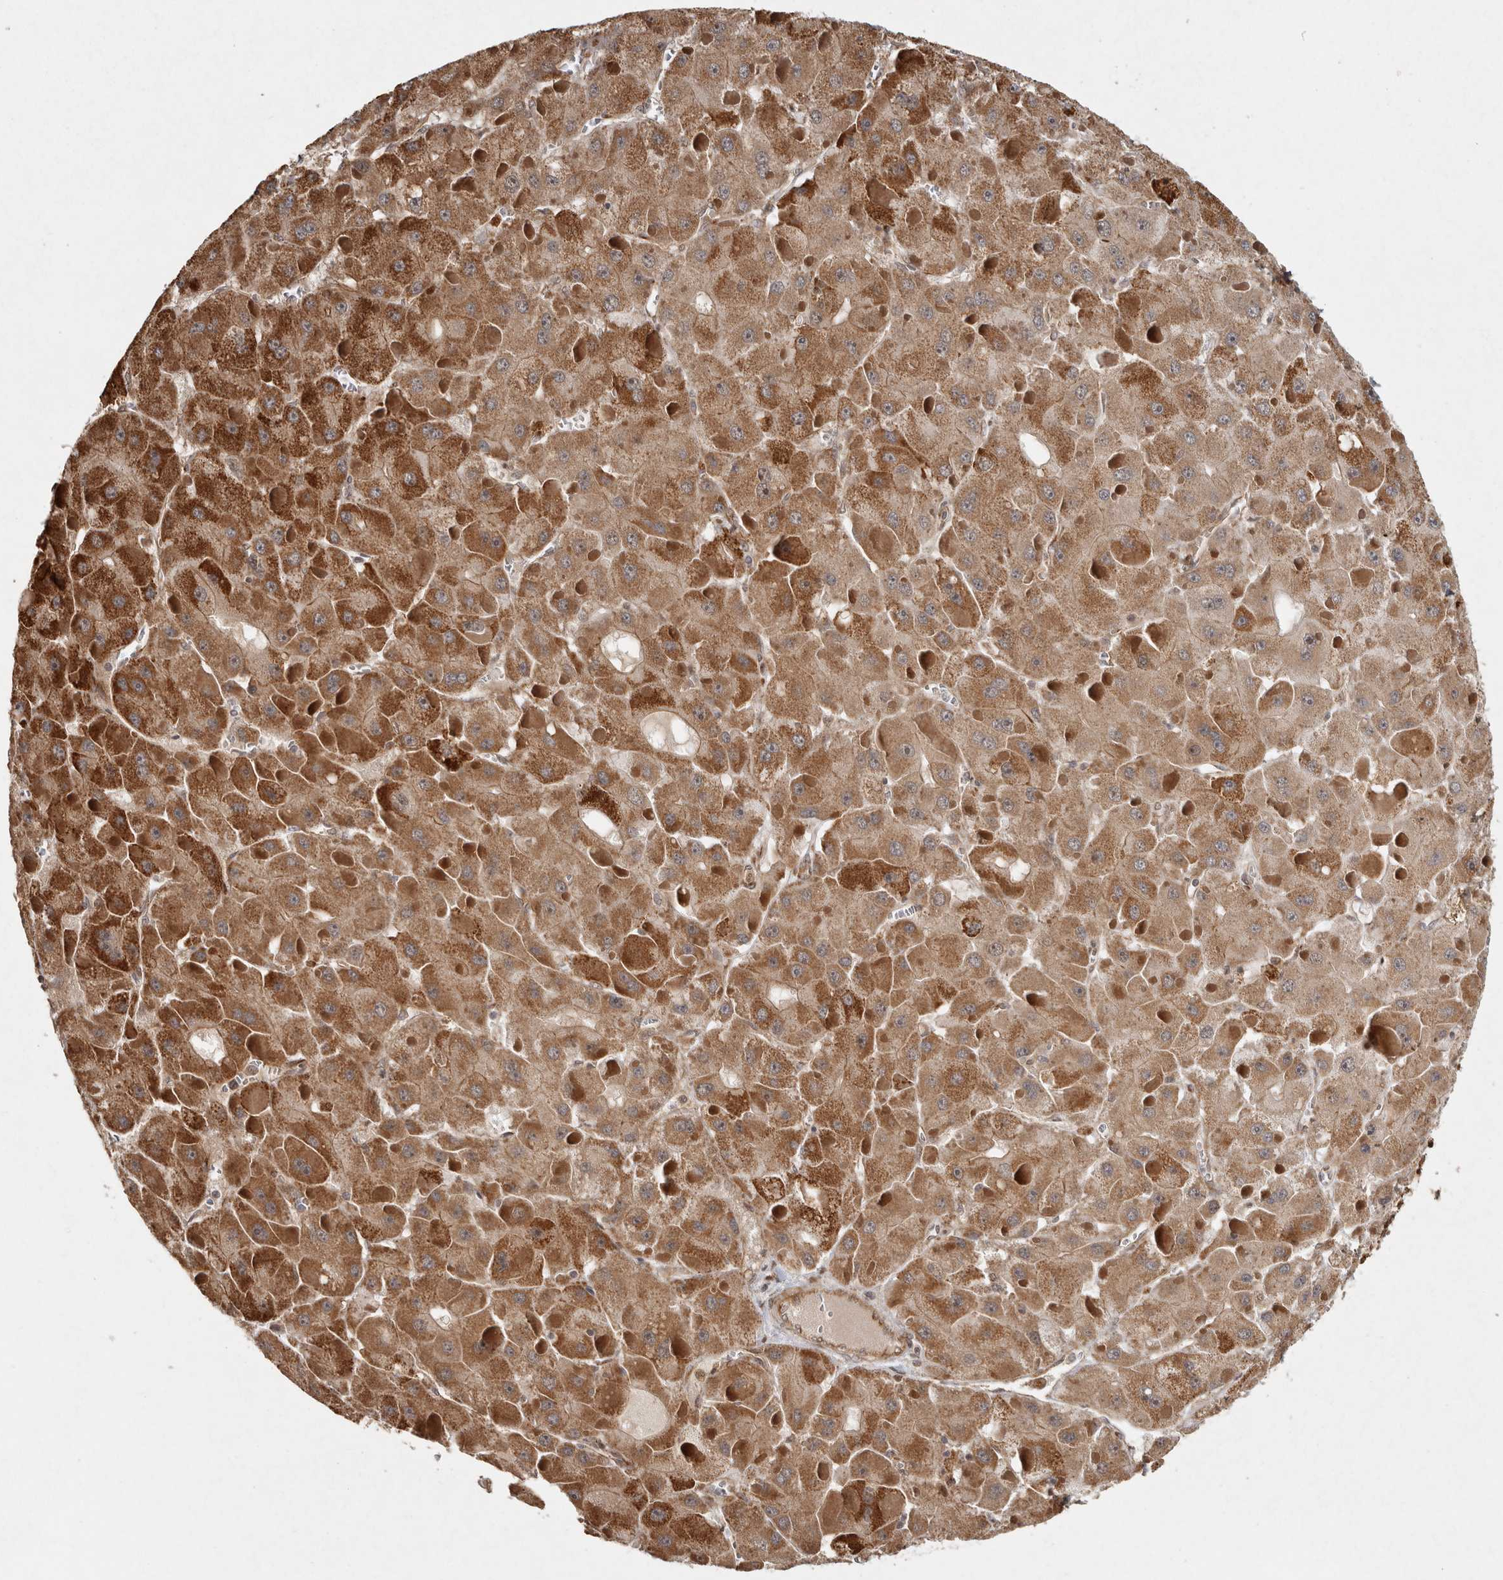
{"staining": {"intensity": "strong", "quantity": ">75%", "location": "cytoplasmic/membranous"}, "tissue": "liver cancer", "cell_type": "Tumor cells", "image_type": "cancer", "snomed": [{"axis": "morphology", "description": "Carcinoma, Hepatocellular, NOS"}, {"axis": "topography", "description": "Liver"}], "caption": "Liver hepatocellular carcinoma stained for a protein shows strong cytoplasmic/membranous positivity in tumor cells. The staining was performed using DAB, with brown indicating positive protein expression. Nuclei are stained blue with hematoxylin.", "gene": "CAMSAP2", "patient": {"sex": "female", "age": 73}}